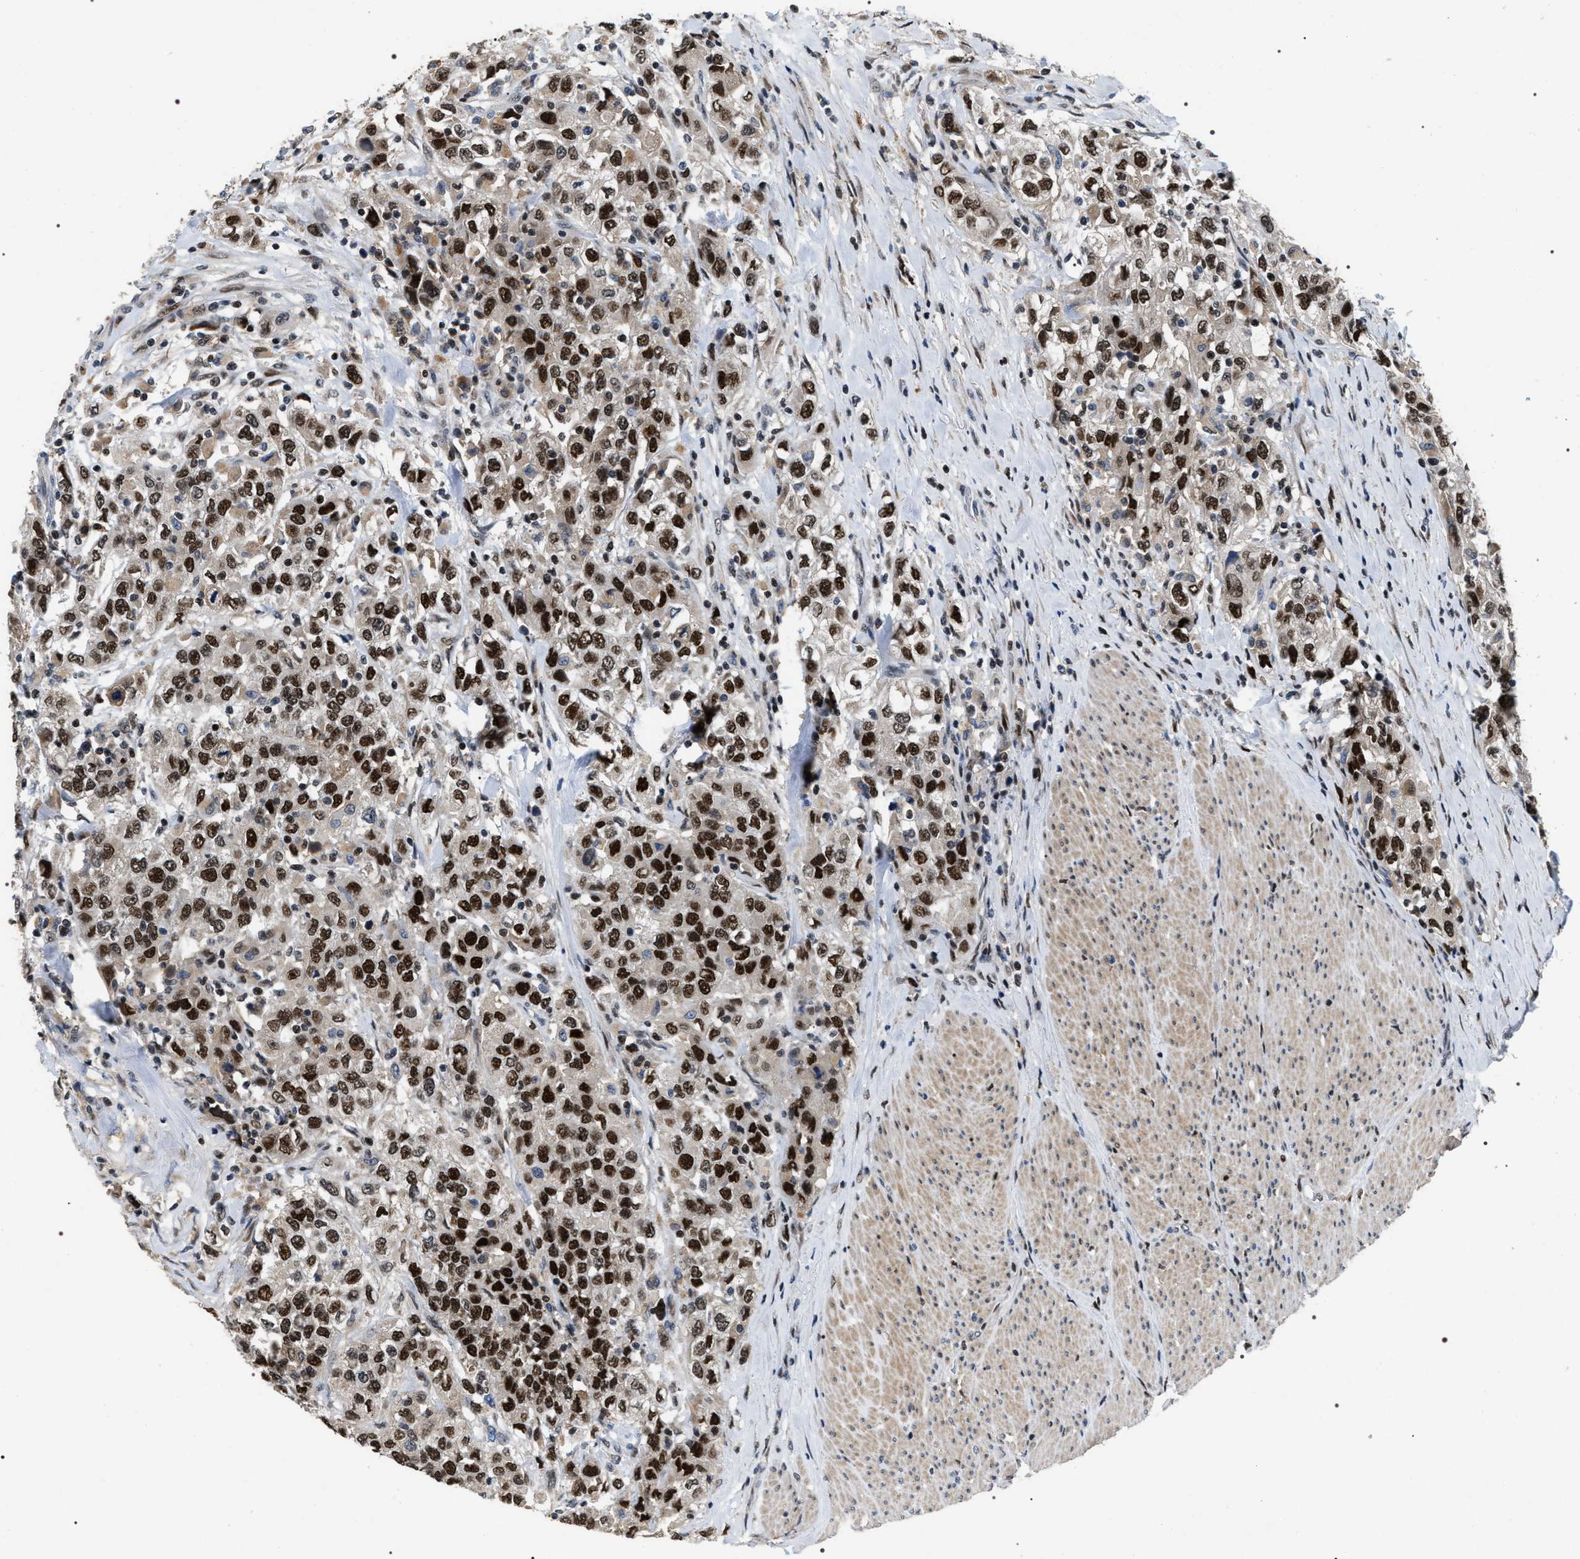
{"staining": {"intensity": "strong", "quantity": ">75%", "location": "nuclear"}, "tissue": "urothelial cancer", "cell_type": "Tumor cells", "image_type": "cancer", "snomed": [{"axis": "morphology", "description": "Urothelial carcinoma, High grade"}, {"axis": "topography", "description": "Urinary bladder"}], "caption": "Protein positivity by immunohistochemistry demonstrates strong nuclear positivity in about >75% of tumor cells in urothelial cancer. Using DAB (brown) and hematoxylin (blue) stains, captured at high magnification using brightfield microscopy.", "gene": "C7orf25", "patient": {"sex": "female", "age": 80}}